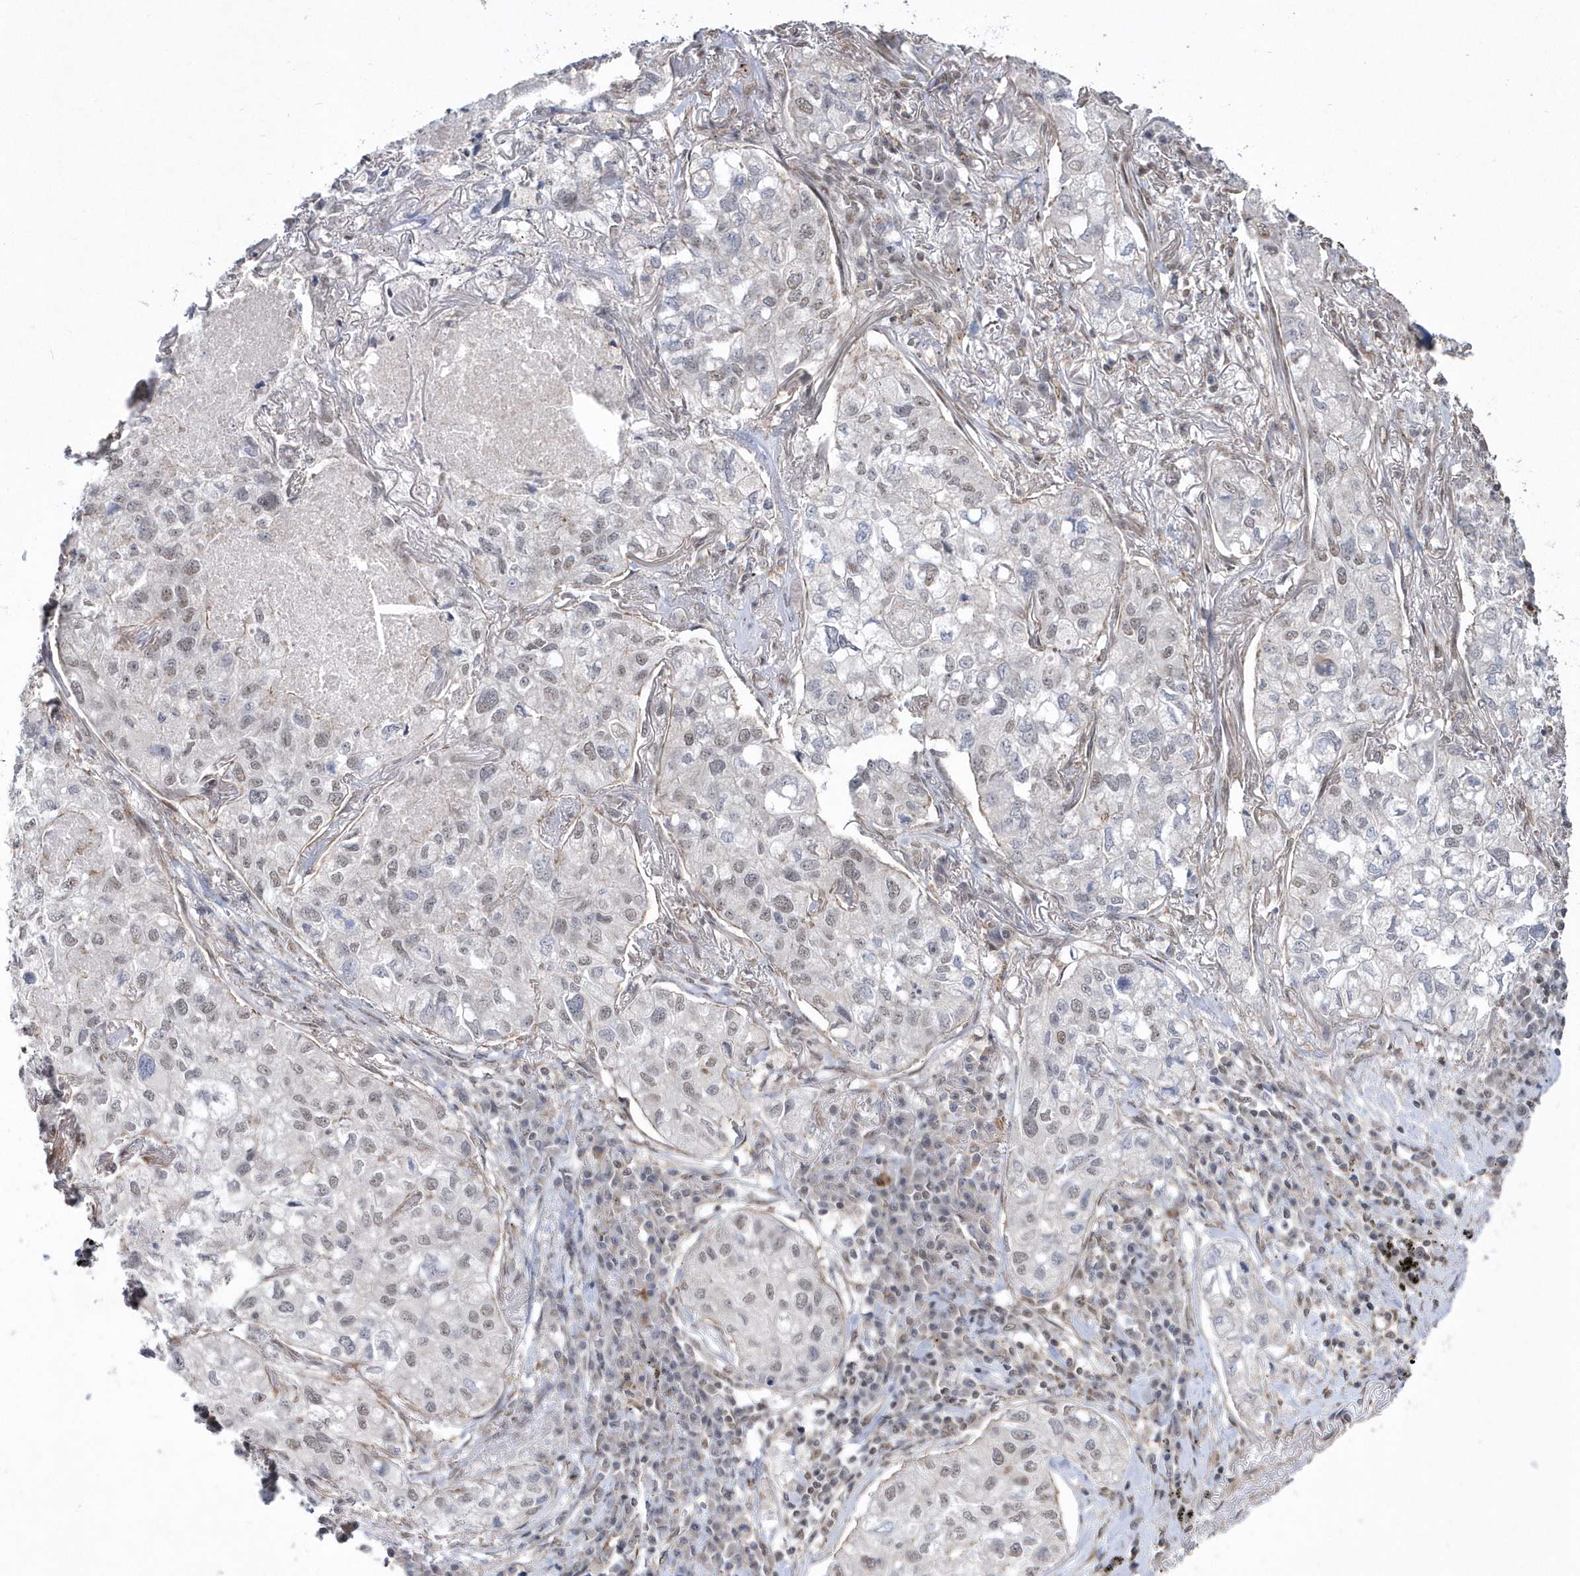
{"staining": {"intensity": "weak", "quantity": "<25%", "location": "nuclear"}, "tissue": "lung cancer", "cell_type": "Tumor cells", "image_type": "cancer", "snomed": [{"axis": "morphology", "description": "Adenocarcinoma, NOS"}, {"axis": "topography", "description": "Lung"}], "caption": "DAB (3,3'-diaminobenzidine) immunohistochemical staining of human lung cancer exhibits no significant expression in tumor cells.", "gene": "BOD1L1", "patient": {"sex": "male", "age": 65}}